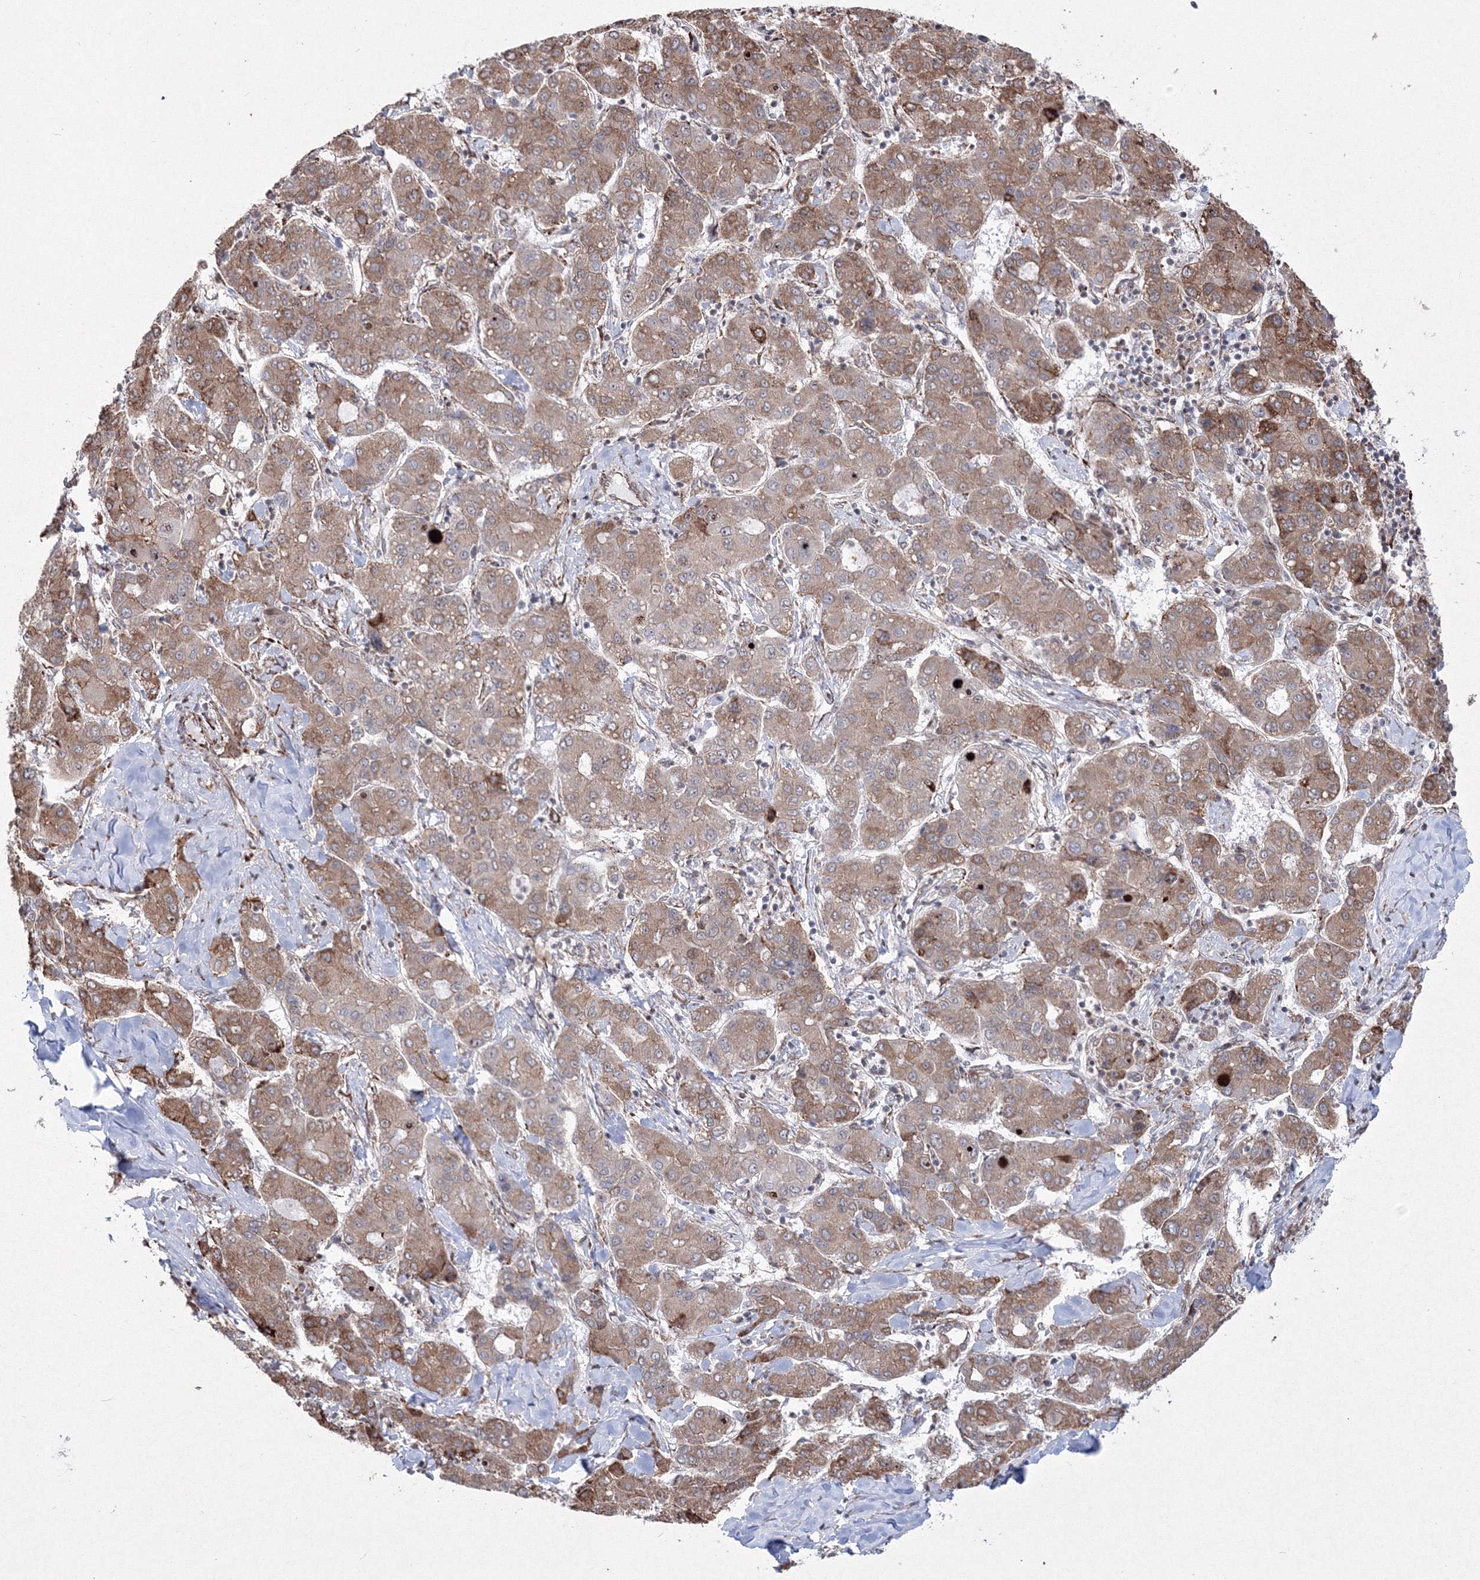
{"staining": {"intensity": "moderate", "quantity": ">75%", "location": "cytoplasmic/membranous"}, "tissue": "liver cancer", "cell_type": "Tumor cells", "image_type": "cancer", "snomed": [{"axis": "morphology", "description": "Carcinoma, Hepatocellular, NOS"}, {"axis": "topography", "description": "Liver"}], "caption": "Protein expression analysis of hepatocellular carcinoma (liver) exhibits moderate cytoplasmic/membranous expression in about >75% of tumor cells.", "gene": "EFCAB12", "patient": {"sex": "male", "age": 65}}